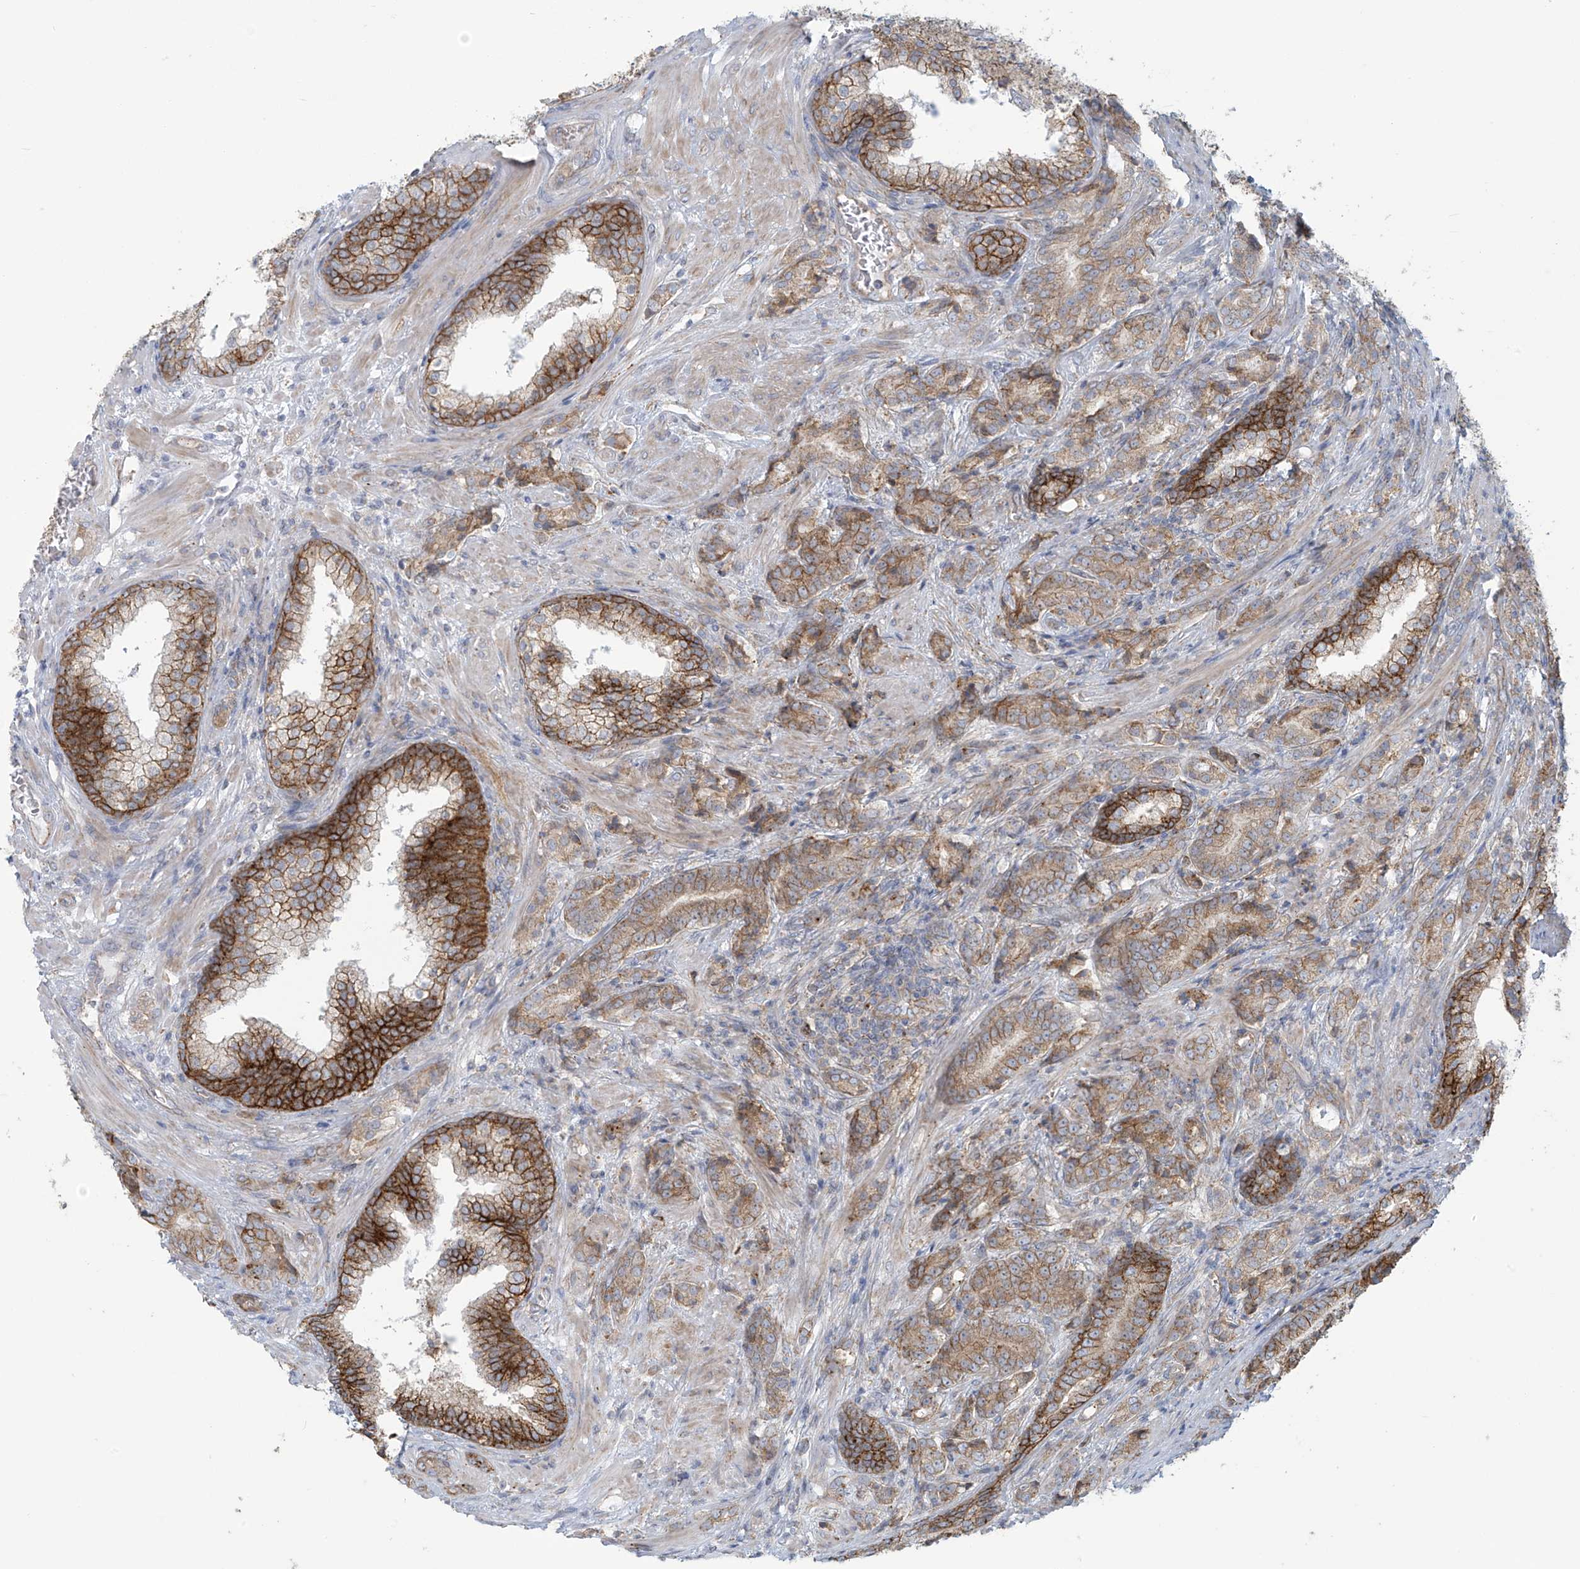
{"staining": {"intensity": "moderate", "quantity": ">75%", "location": "cytoplasmic/membranous"}, "tissue": "prostate cancer", "cell_type": "Tumor cells", "image_type": "cancer", "snomed": [{"axis": "morphology", "description": "Adenocarcinoma, High grade"}, {"axis": "topography", "description": "Prostate"}], "caption": "Protein staining of prostate cancer tissue demonstrates moderate cytoplasmic/membranous positivity in approximately >75% of tumor cells. The staining was performed using DAB (3,3'-diaminobenzidine), with brown indicating positive protein expression. Nuclei are stained blue with hematoxylin.", "gene": "LZTS3", "patient": {"sex": "male", "age": 57}}